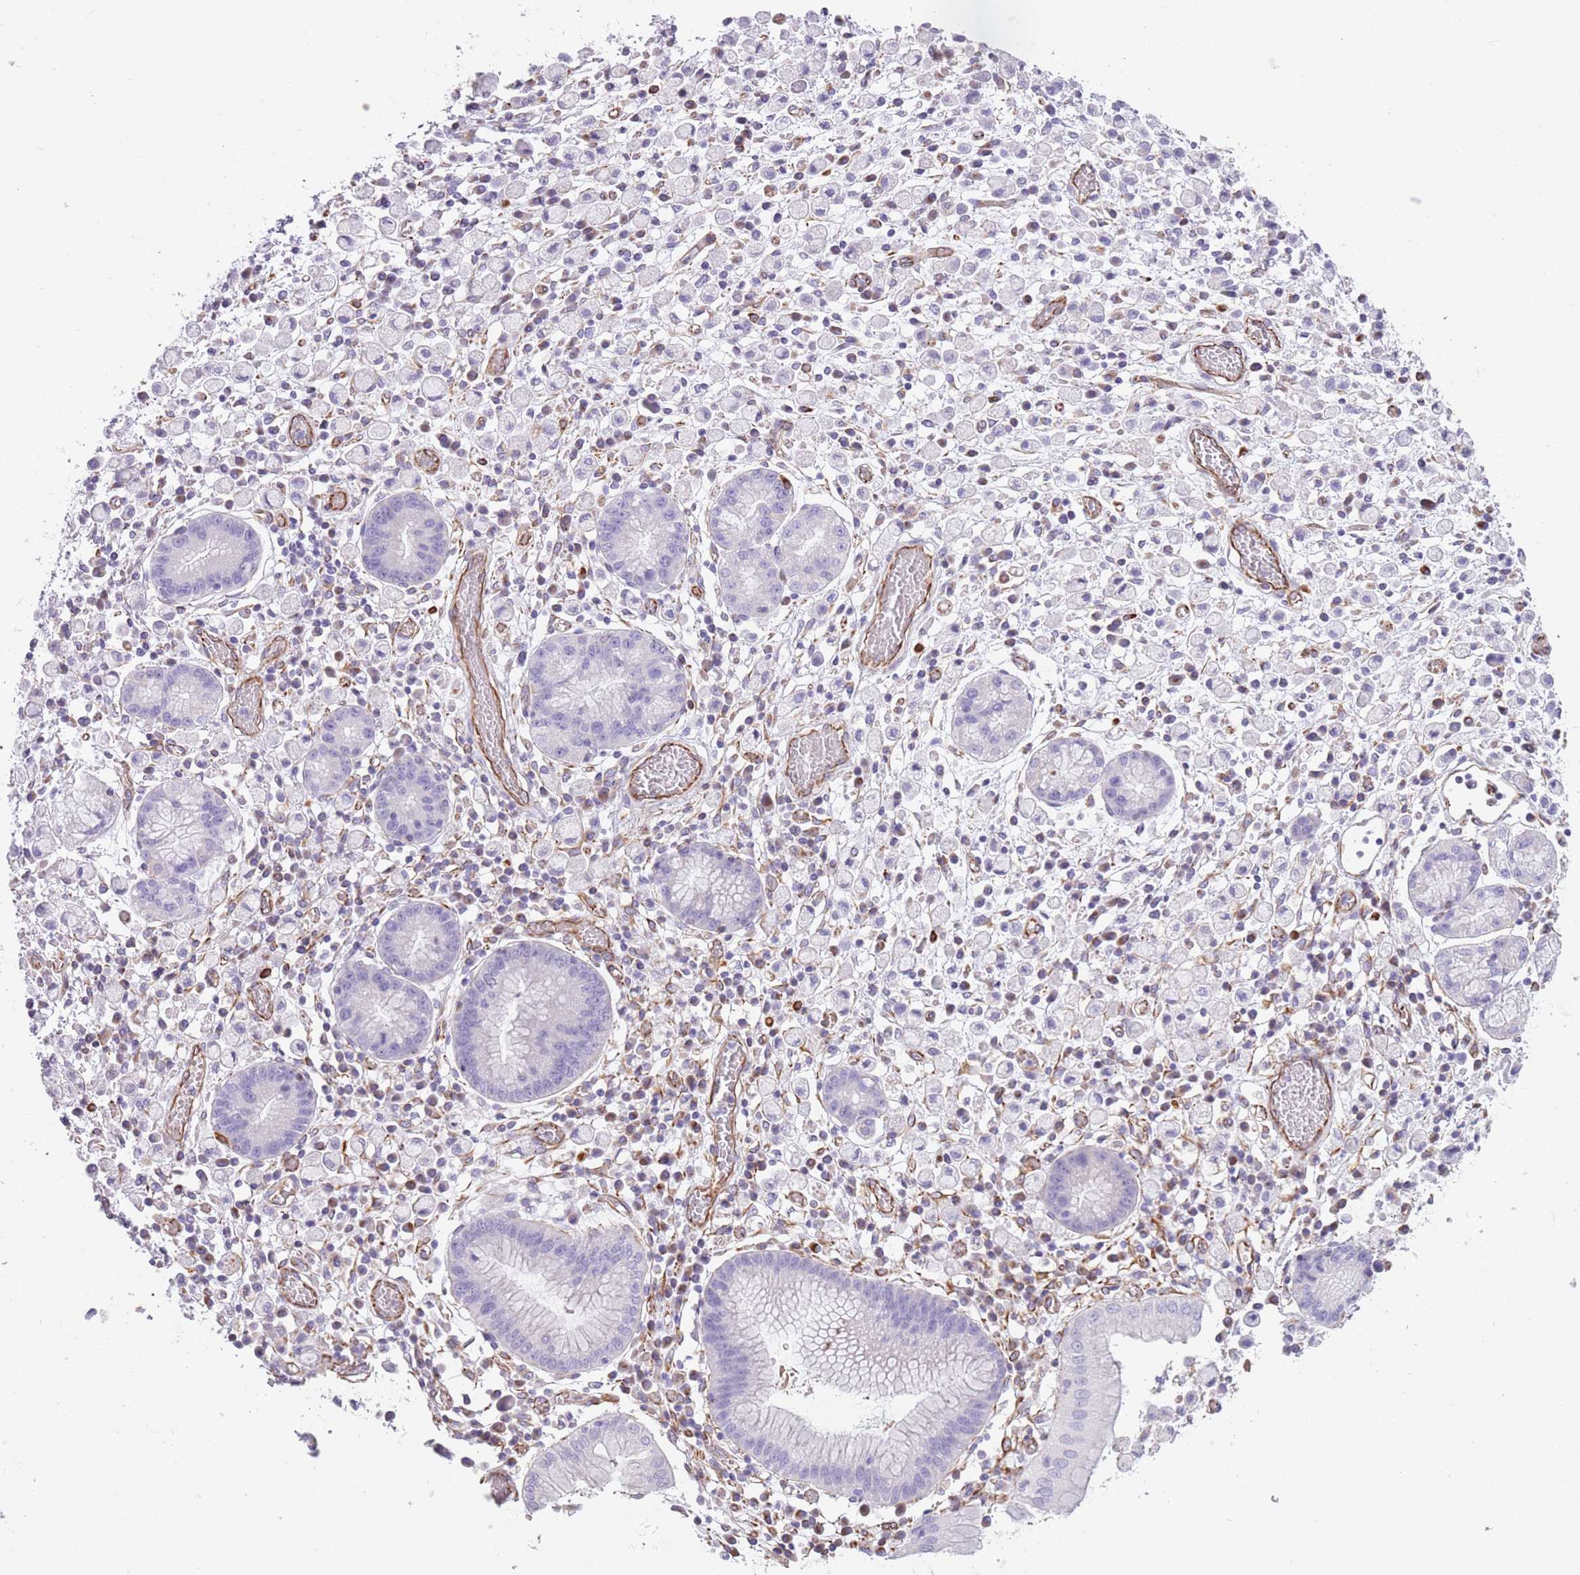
{"staining": {"intensity": "negative", "quantity": "none", "location": "none"}, "tissue": "stomach cancer", "cell_type": "Tumor cells", "image_type": "cancer", "snomed": [{"axis": "morphology", "description": "Adenocarcinoma, NOS"}, {"axis": "topography", "description": "Stomach"}], "caption": "The histopathology image reveals no staining of tumor cells in stomach cancer.", "gene": "PTCD1", "patient": {"sex": "male", "age": 77}}